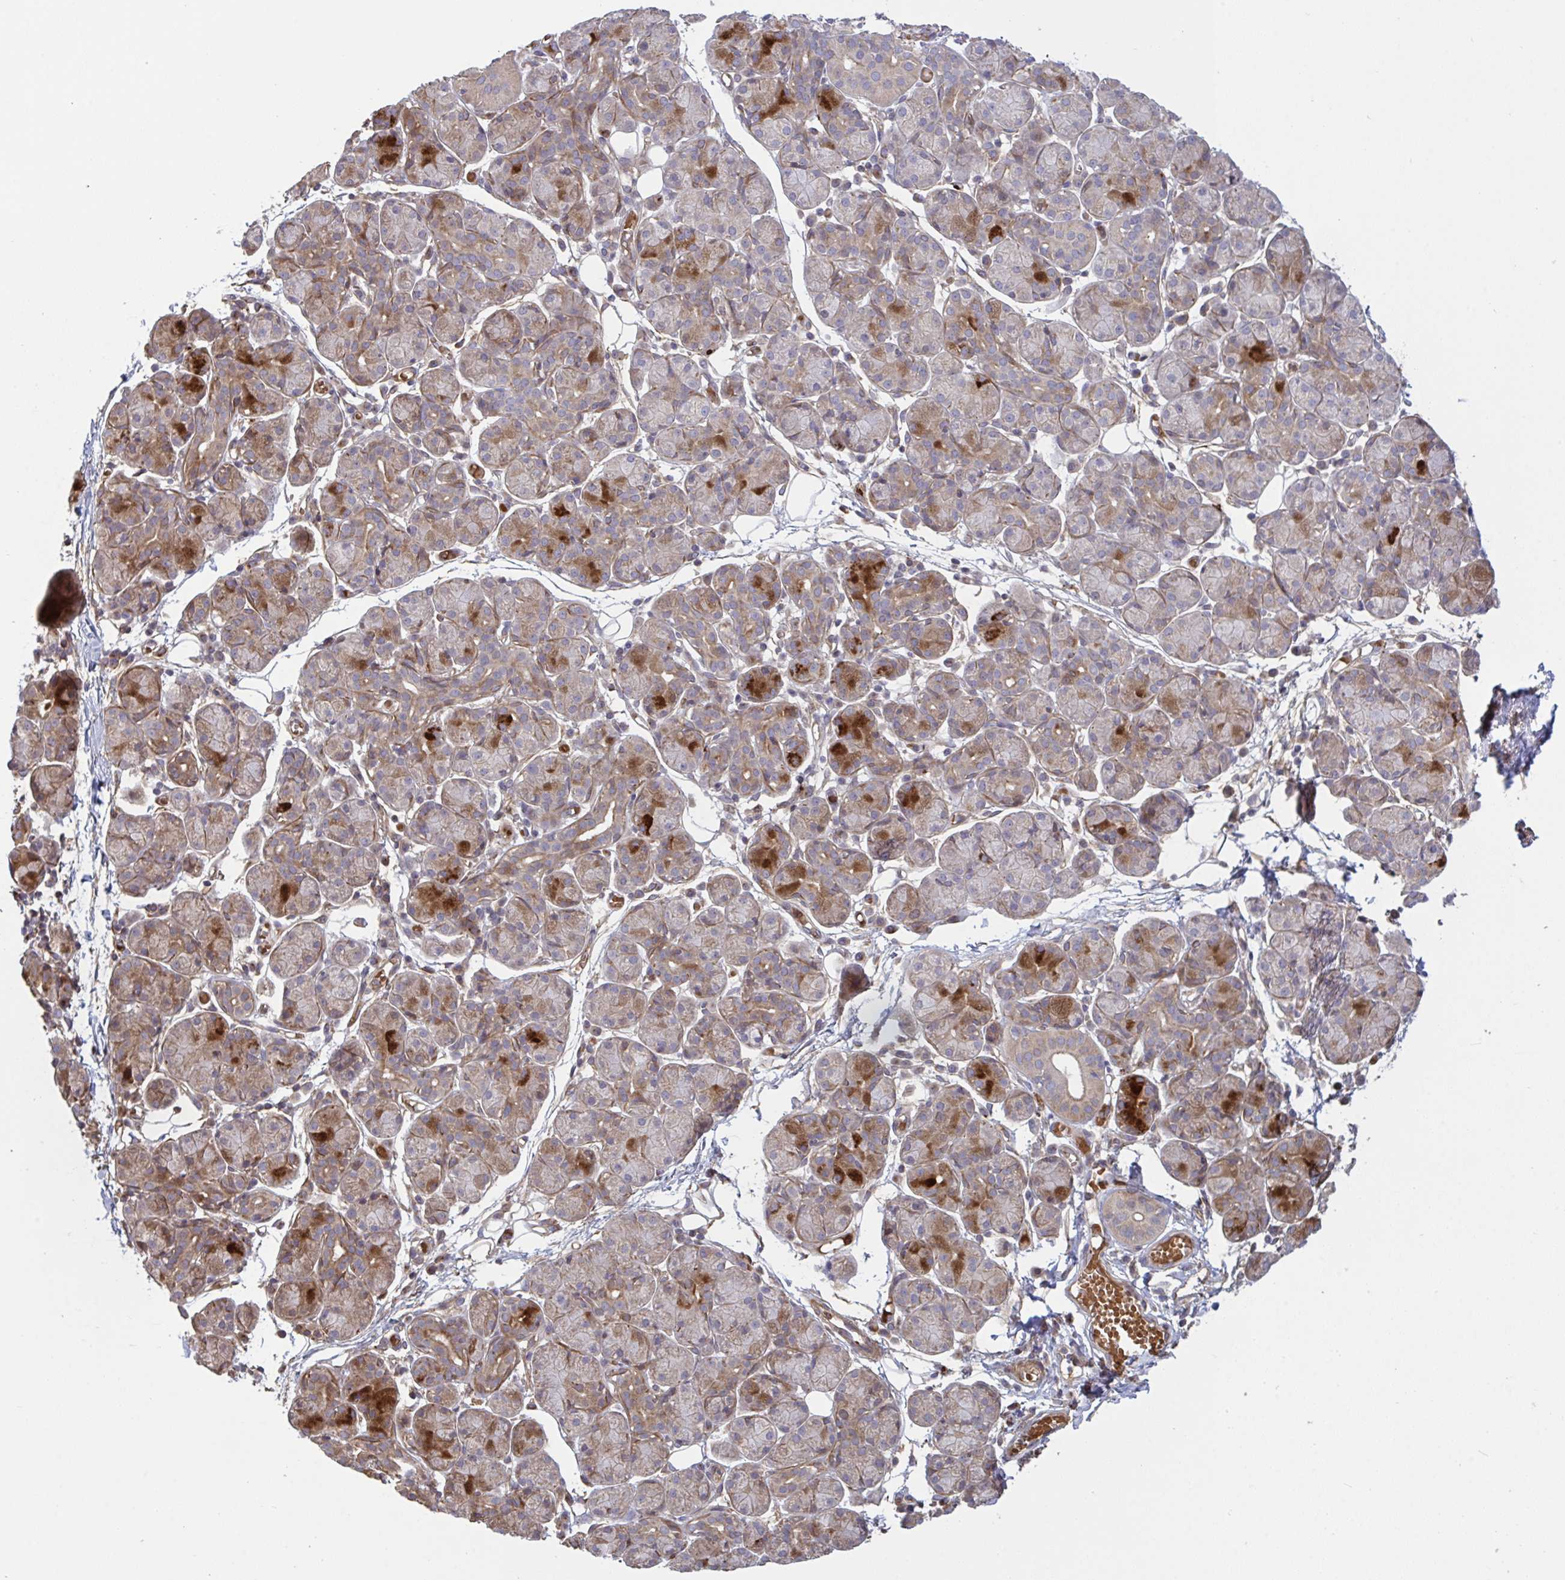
{"staining": {"intensity": "strong", "quantity": "<25%", "location": "cytoplasmic/membranous"}, "tissue": "salivary gland", "cell_type": "Glandular cells", "image_type": "normal", "snomed": [{"axis": "morphology", "description": "Normal tissue, NOS"}, {"axis": "morphology", "description": "Inflammation, NOS"}, {"axis": "topography", "description": "Lymph node"}, {"axis": "topography", "description": "Salivary gland"}], "caption": "Salivary gland was stained to show a protein in brown. There is medium levels of strong cytoplasmic/membranous staining in approximately <25% of glandular cells. The staining was performed using DAB (3,3'-diaminobenzidine) to visualize the protein expression in brown, while the nuclei were stained in blue with hematoxylin (Magnification: 20x).", "gene": "IL1R1", "patient": {"sex": "male", "age": 3}}